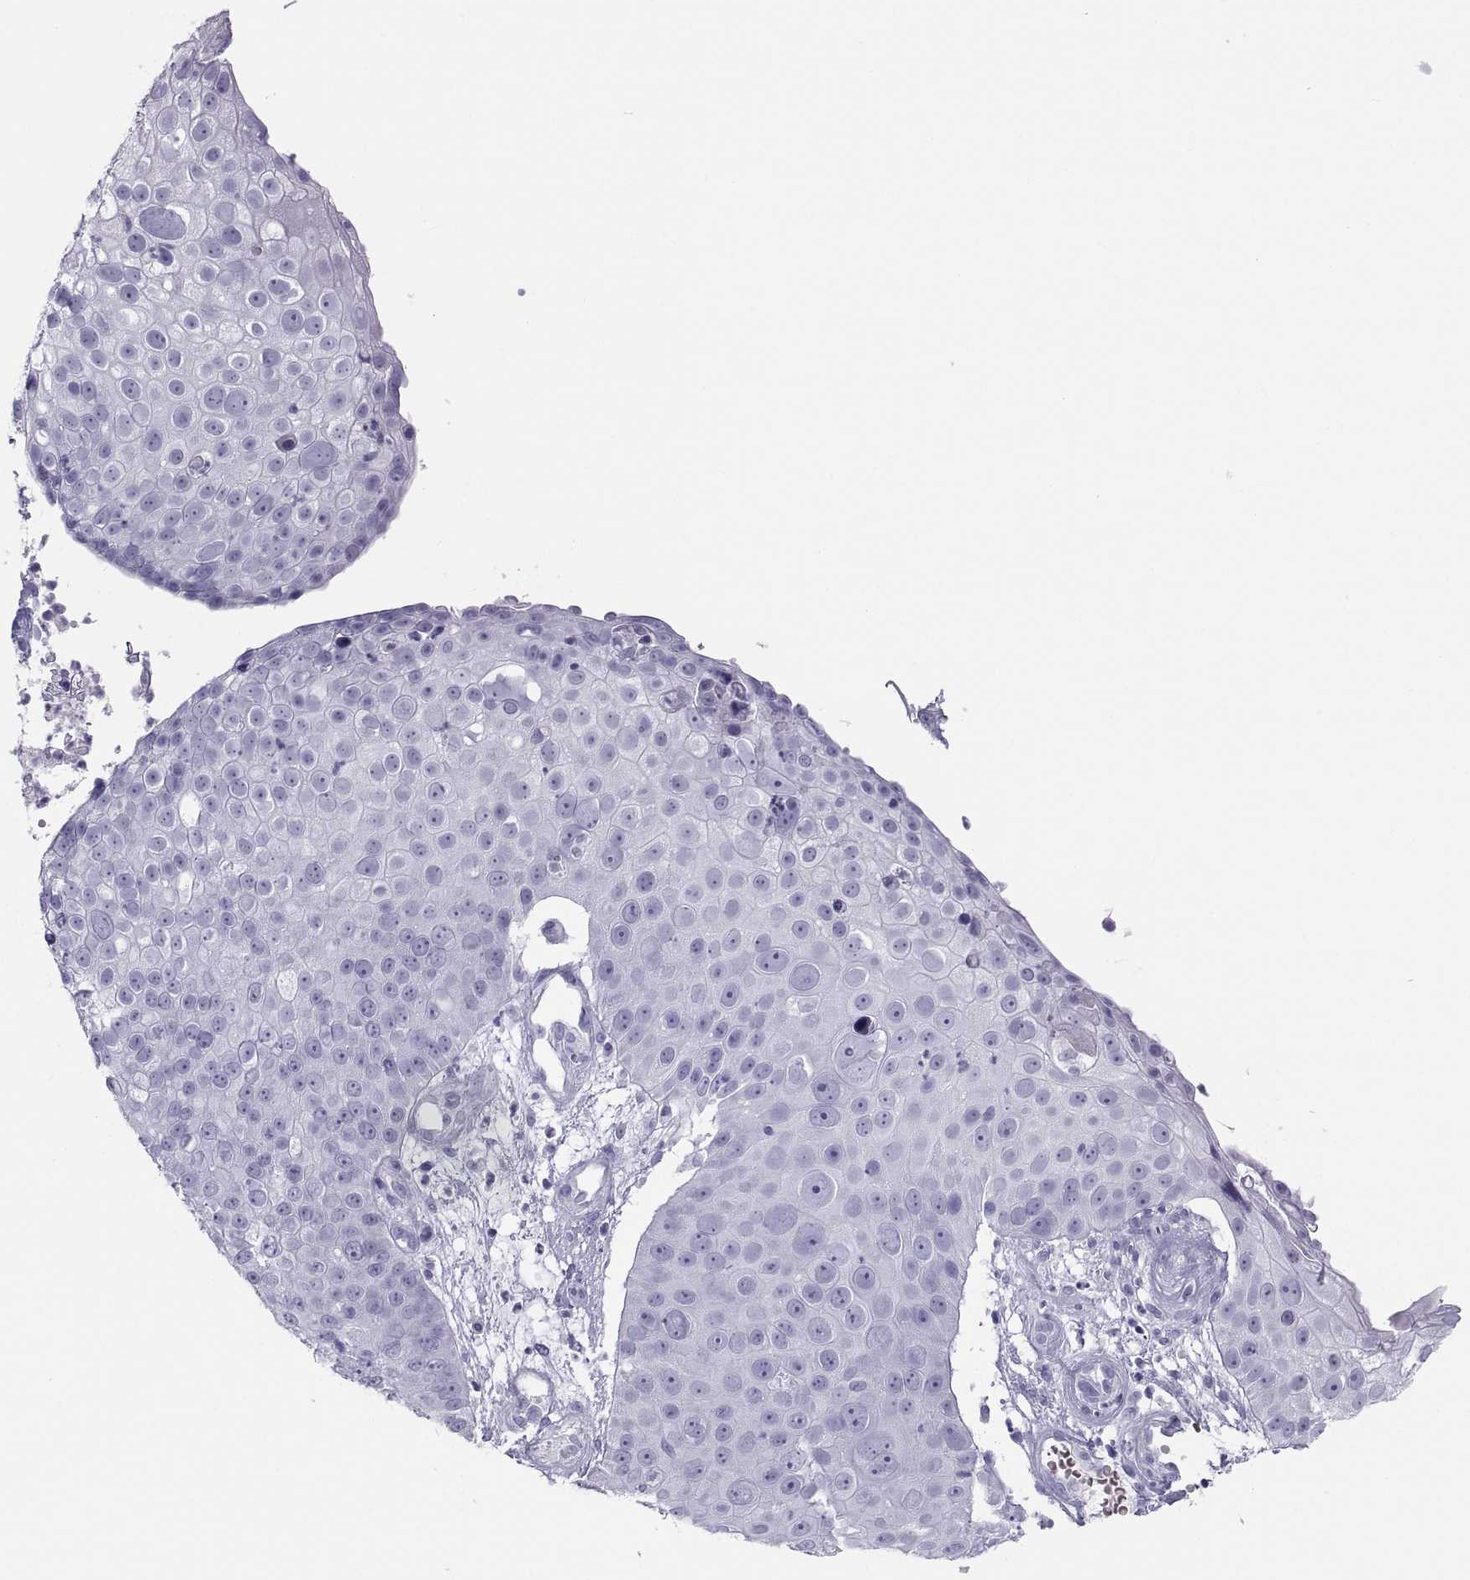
{"staining": {"intensity": "negative", "quantity": "none", "location": "none"}, "tissue": "skin cancer", "cell_type": "Tumor cells", "image_type": "cancer", "snomed": [{"axis": "morphology", "description": "Squamous cell carcinoma, NOS"}, {"axis": "topography", "description": "Skin"}], "caption": "The image reveals no staining of tumor cells in skin cancer.", "gene": "SEMG1", "patient": {"sex": "male", "age": 71}}